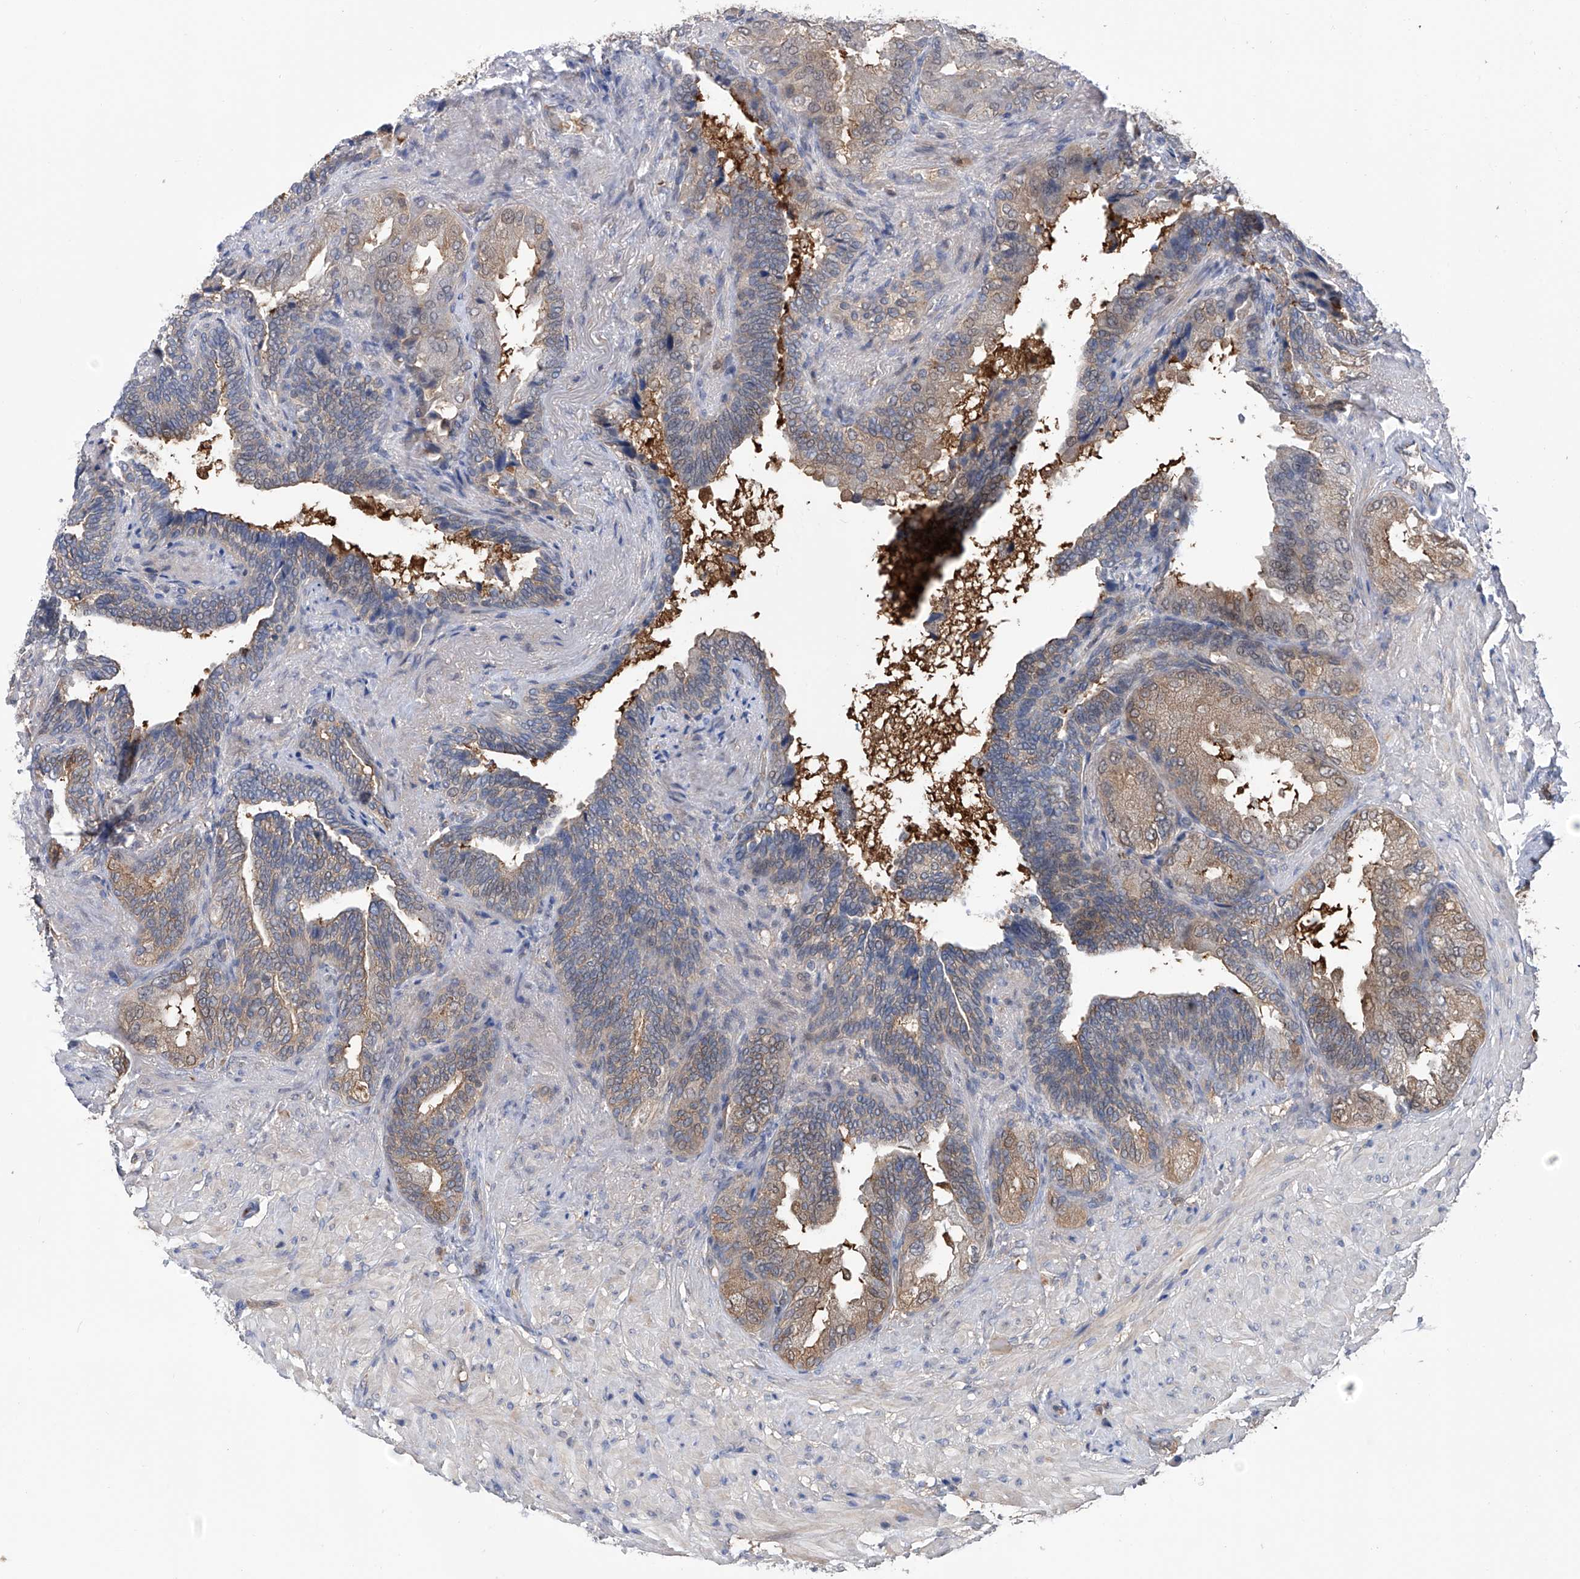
{"staining": {"intensity": "moderate", "quantity": ">75%", "location": "cytoplasmic/membranous"}, "tissue": "seminal vesicle", "cell_type": "Glandular cells", "image_type": "normal", "snomed": [{"axis": "morphology", "description": "Normal tissue, NOS"}, {"axis": "topography", "description": "Seminal veicle"}, {"axis": "topography", "description": "Peripheral nerve tissue"}], "caption": "Protein staining shows moderate cytoplasmic/membranous expression in about >75% of glandular cells in normal seminal vesicle. Immunohistochemistry stains the protein in brown and the nuclei are stained blue.", "gene": "NUDT17", "patient": {"sex": "male", "age": 63}}